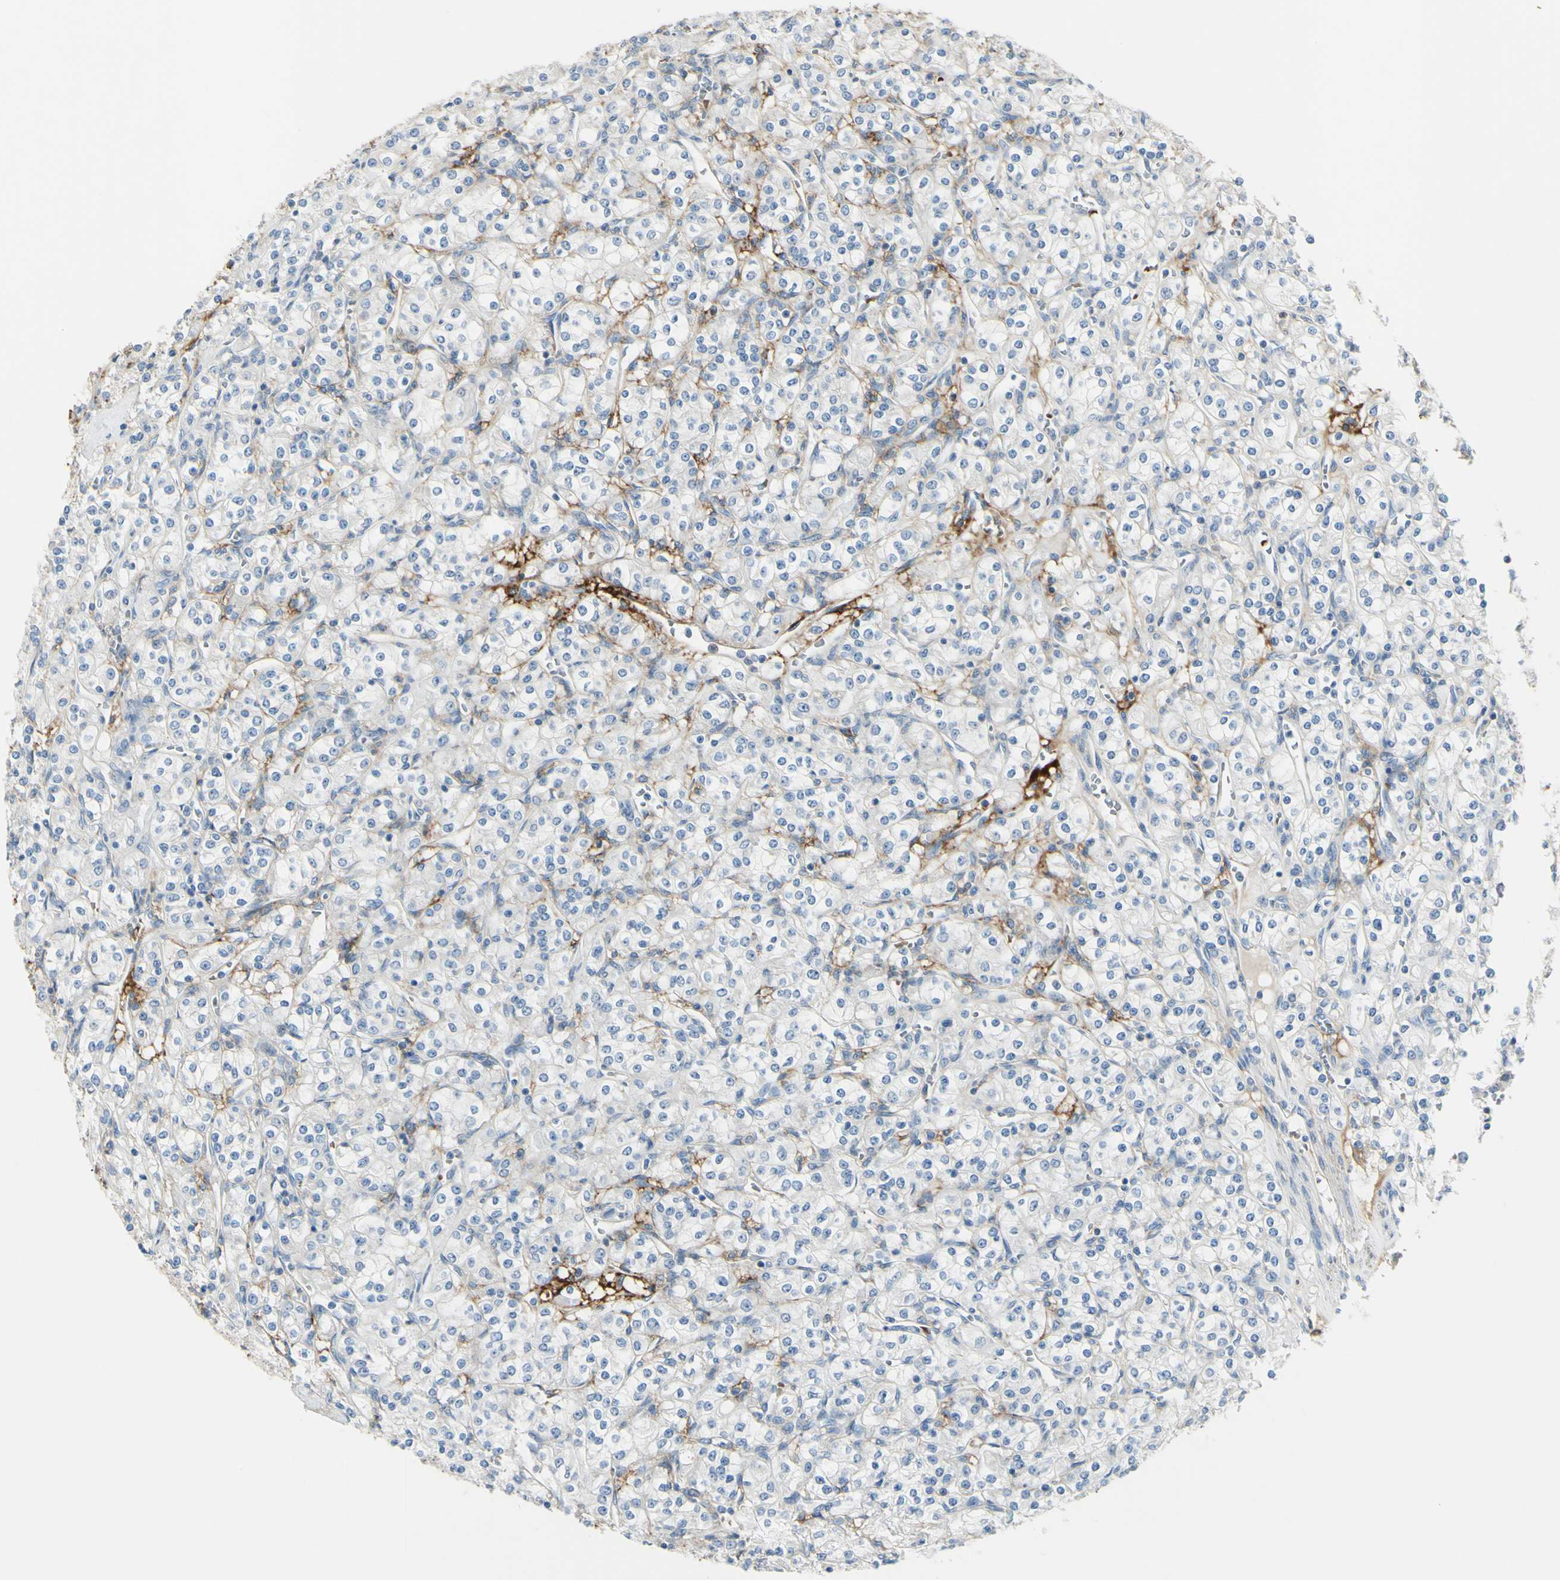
{"staining": {"intensity": "weak", "quantity": "<25%", "location": "cytoplasmic/membranous"}, "tissue": "renal cancer", "cell_type": "Tumor cells", "image_type": "cancer", "snomed": [{"axis": "morphology", "description": "Adenocarcinoma, NOS"}, {"axis": "topography", "description": "Kidney"}], "caption": "A high-resolution photomicrograph shows immunohistochemistry staining of renal cancer, which demonstrates no significant staining in tumor cells. (DAB IHC with hematoxylin counter stain).", "gene": "NCBP2L", "patient": {"sex": "male", "age": 77}}